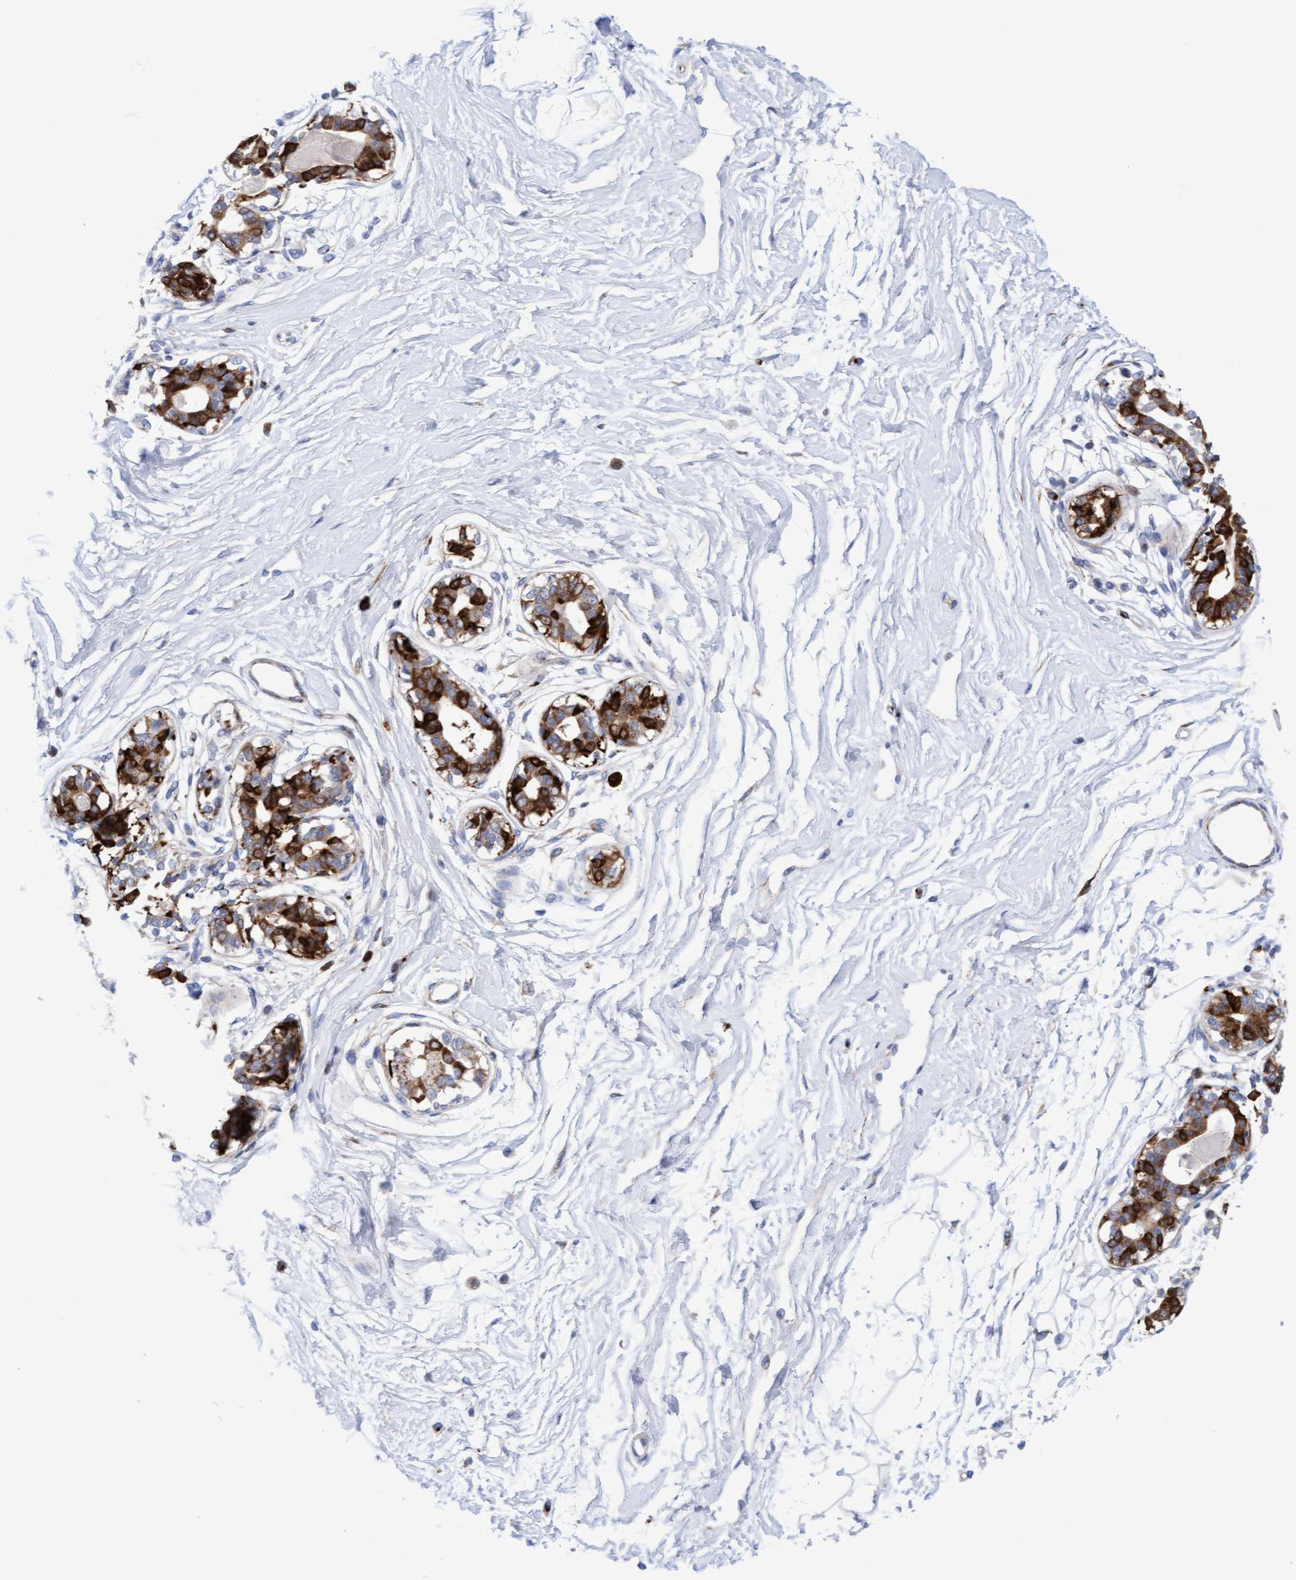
{"staining": {"intensity": "negative", "quantity": "none", "location": "none"}, "tissue": "breast", "cell_type": "Adipocytes", "image_type": "normal", "snomed": [{"axis": "morphology", "description": "Normal tissue, NOS"}, {"axis": "topography", "description": "Breast"}], "caption": "A high-resolution photomicrograph shows immunohistochemistry (IHC) staining of unremarkable breast, which demonstrates no significant expression in adipocytes.", "gene": "GGTA1", "patient": {"sex": "female", "age": 45}}